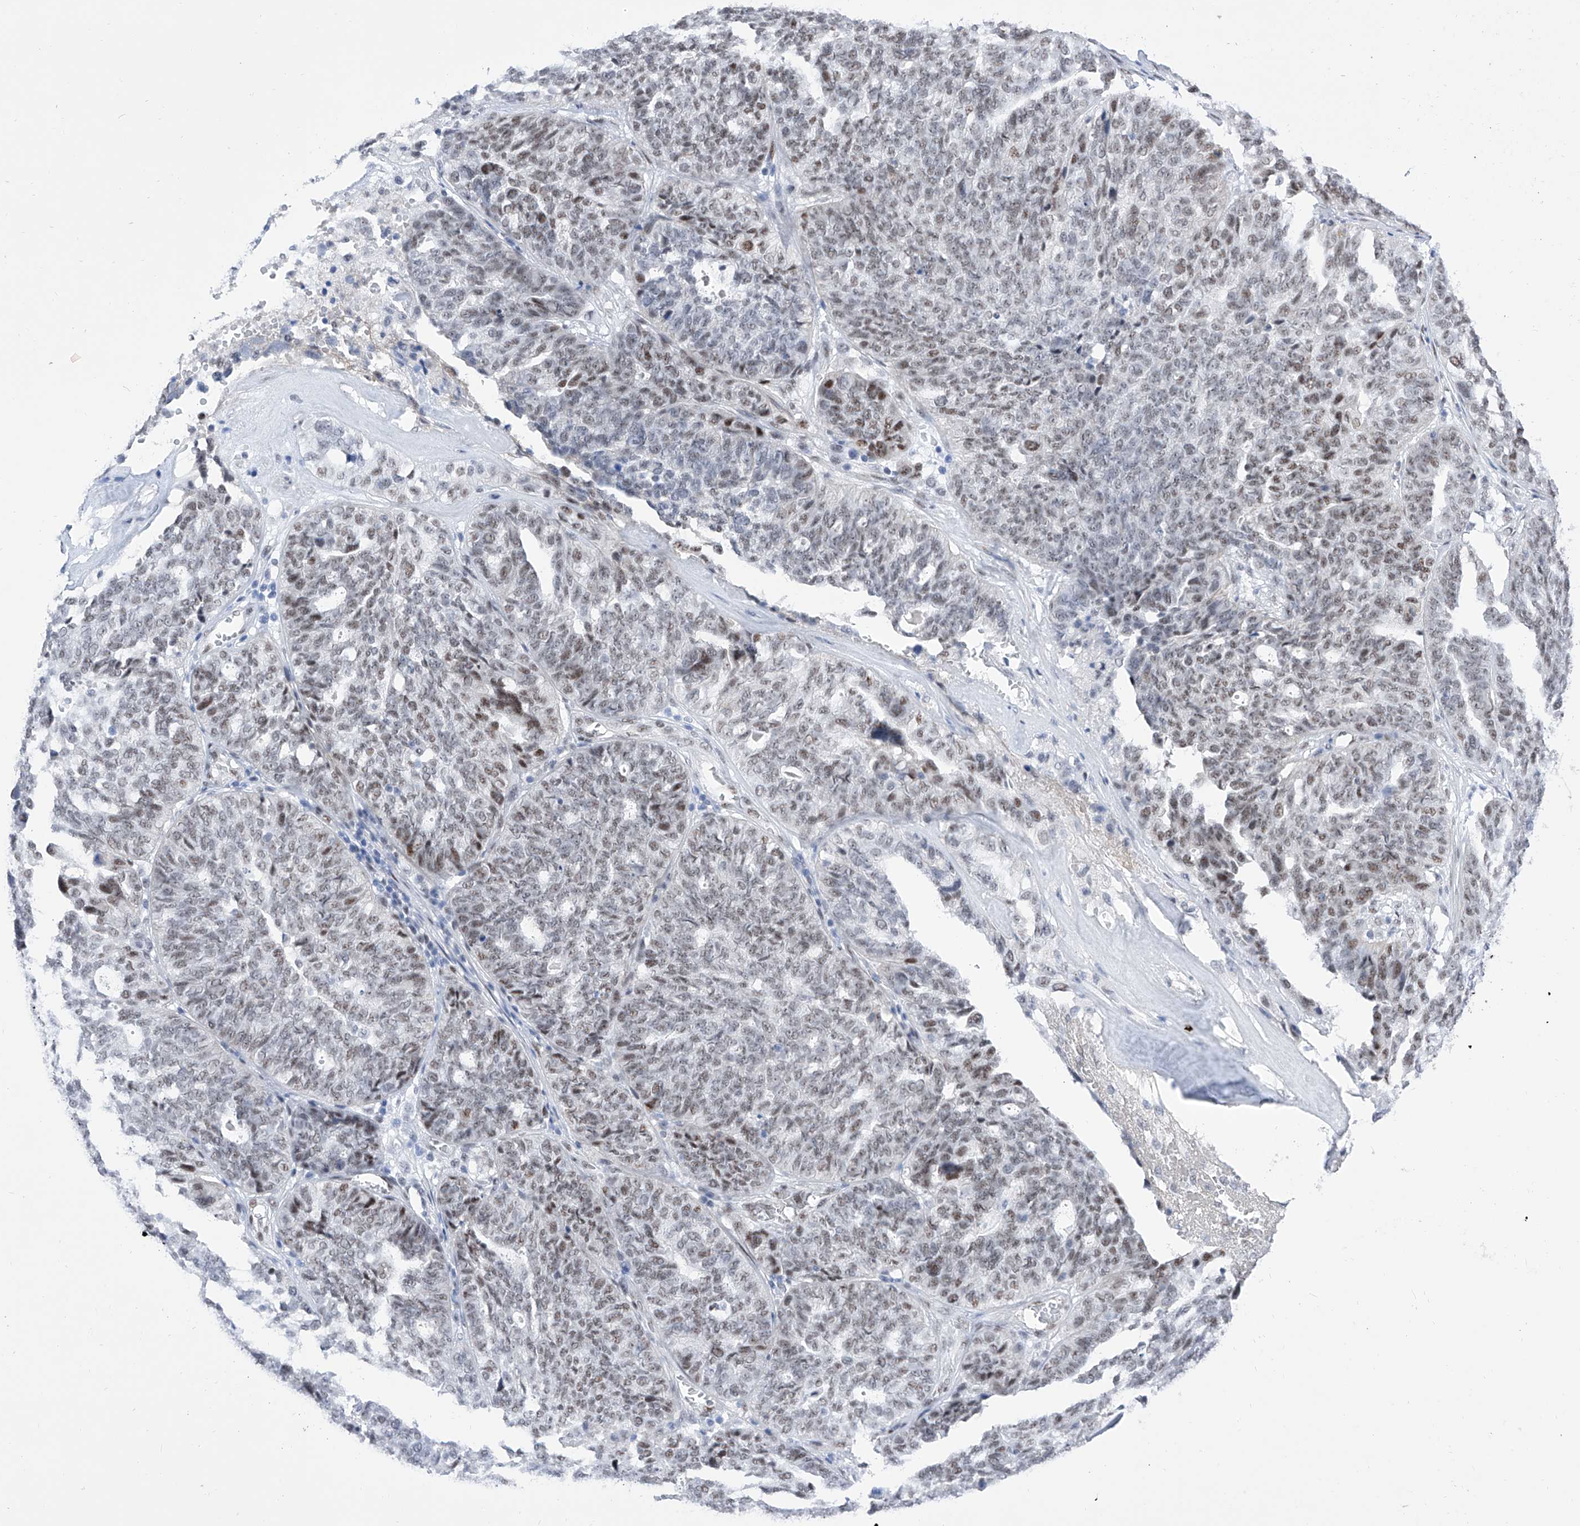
{"staining": {"intensity": "moderate", "quantity": ">75%", "location": "nuclear"}, "tissue": "ovarian cancer", "cell_type": "Tumor cells", "image_type": "cancer", "snomed": [{"axis": "morphology", "description": "Cystadenocarcinoma, serous, NOS"}, {"axis": "topography", "description": "Ovary"}], "caption": "Immunohistochemical staining of human ovarian cancer (serous cystadenocarcinoma) demonstrates moderate nuclear protein positivity in about >75% of tumor cells.", "gene": "ATN1", "patient": {"sex": "female", "age": 59}}